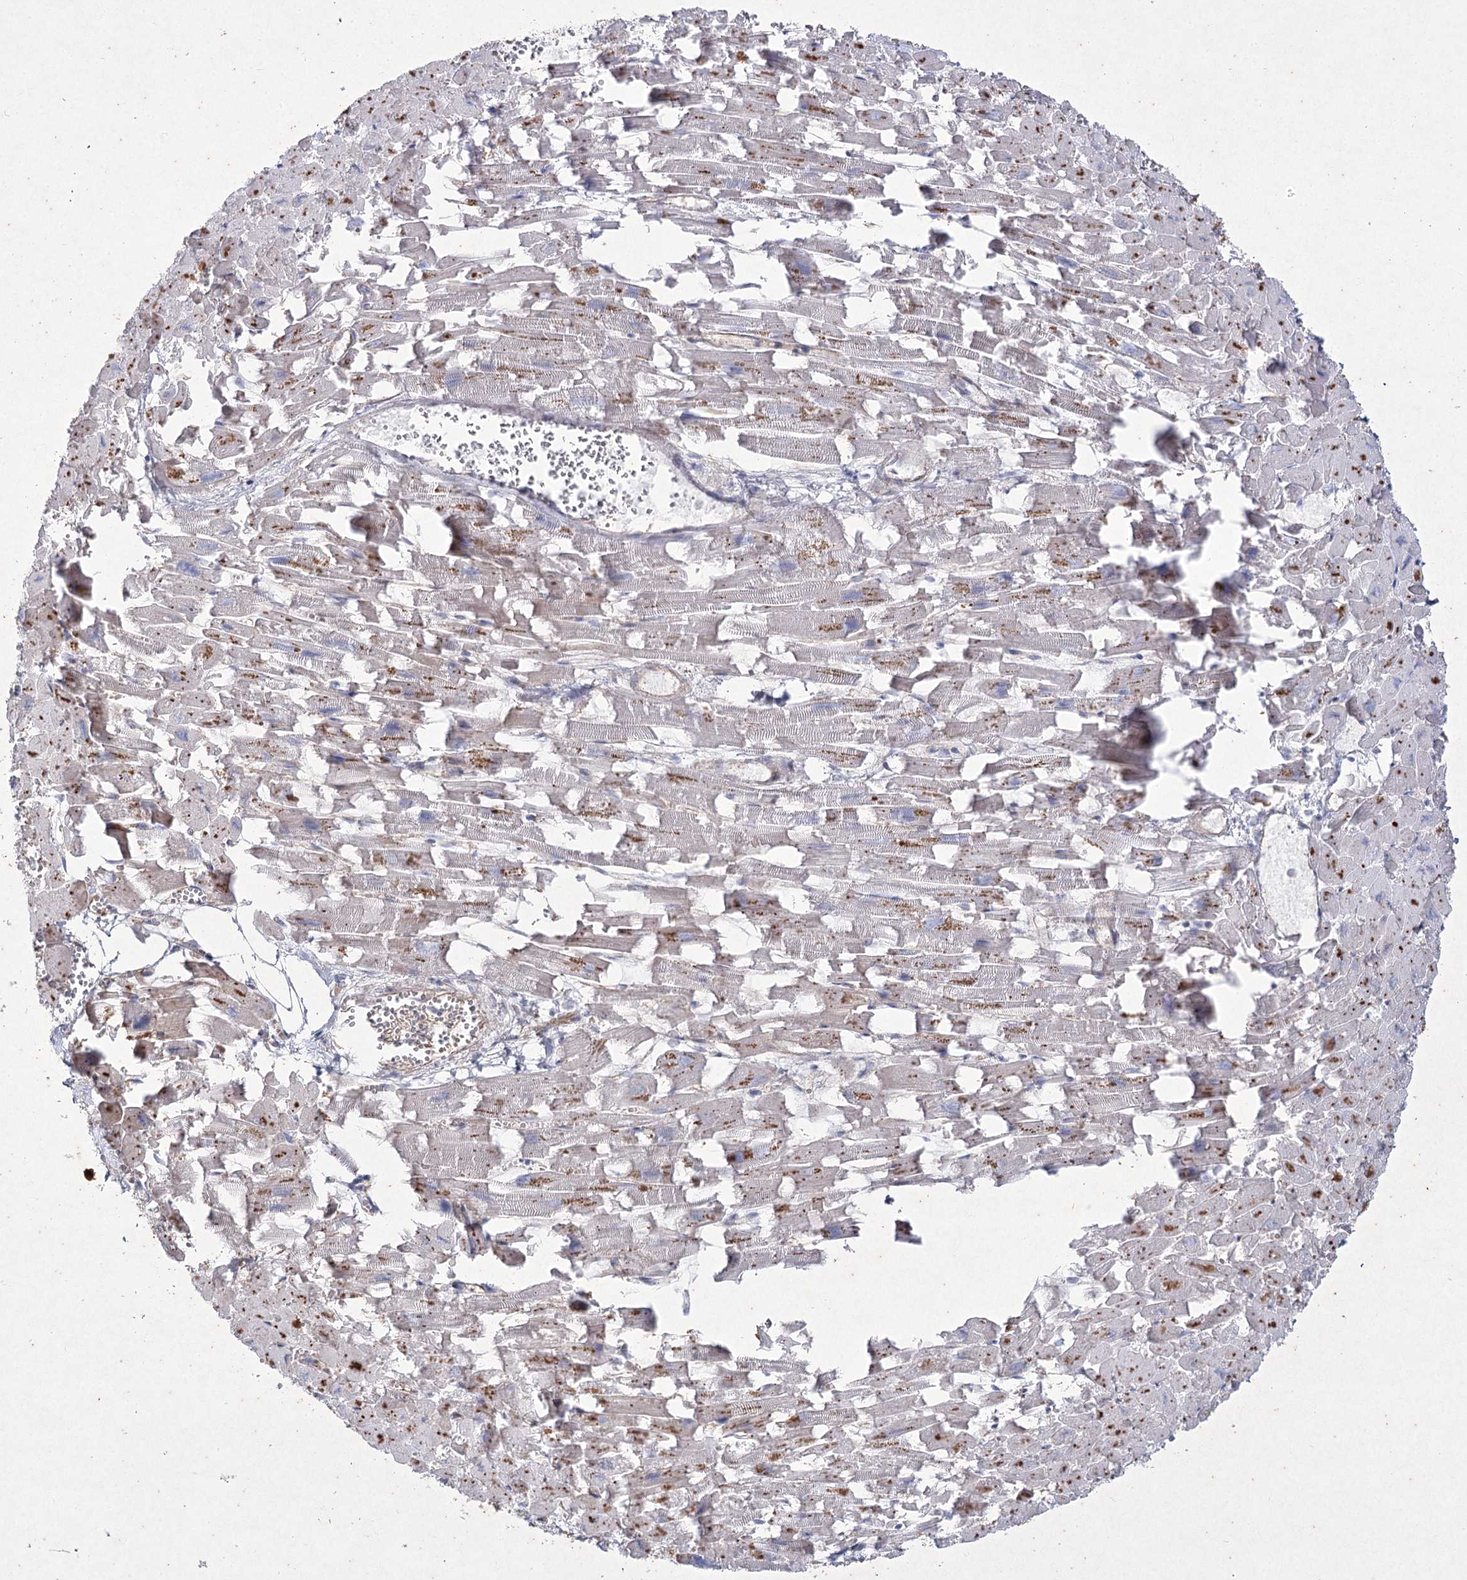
{"staining": {"intensity": "negative", "quantity": "none", "location": "none"}, "tissue": "heart muscle", "cell_type": "Cardiomyocytes", "image_type": "normal", "snomed": [{"axis": "morphology", "description": "Normal tissue, NOS"}, {"axis": "topography", "description": "Heart"}], "caption": "Image shows no protein positivity in cardiomyocytes of normal heart muscle. The staining was performed using DAB (3,3'-diaminobenzidine) to visualize the protein expression in brown, while the nuclei were stained in blue with hematoxylin (Magnification: 20x).", "gene": "LDLRAD3", "patient": {"sex": "female", "age": 64}}